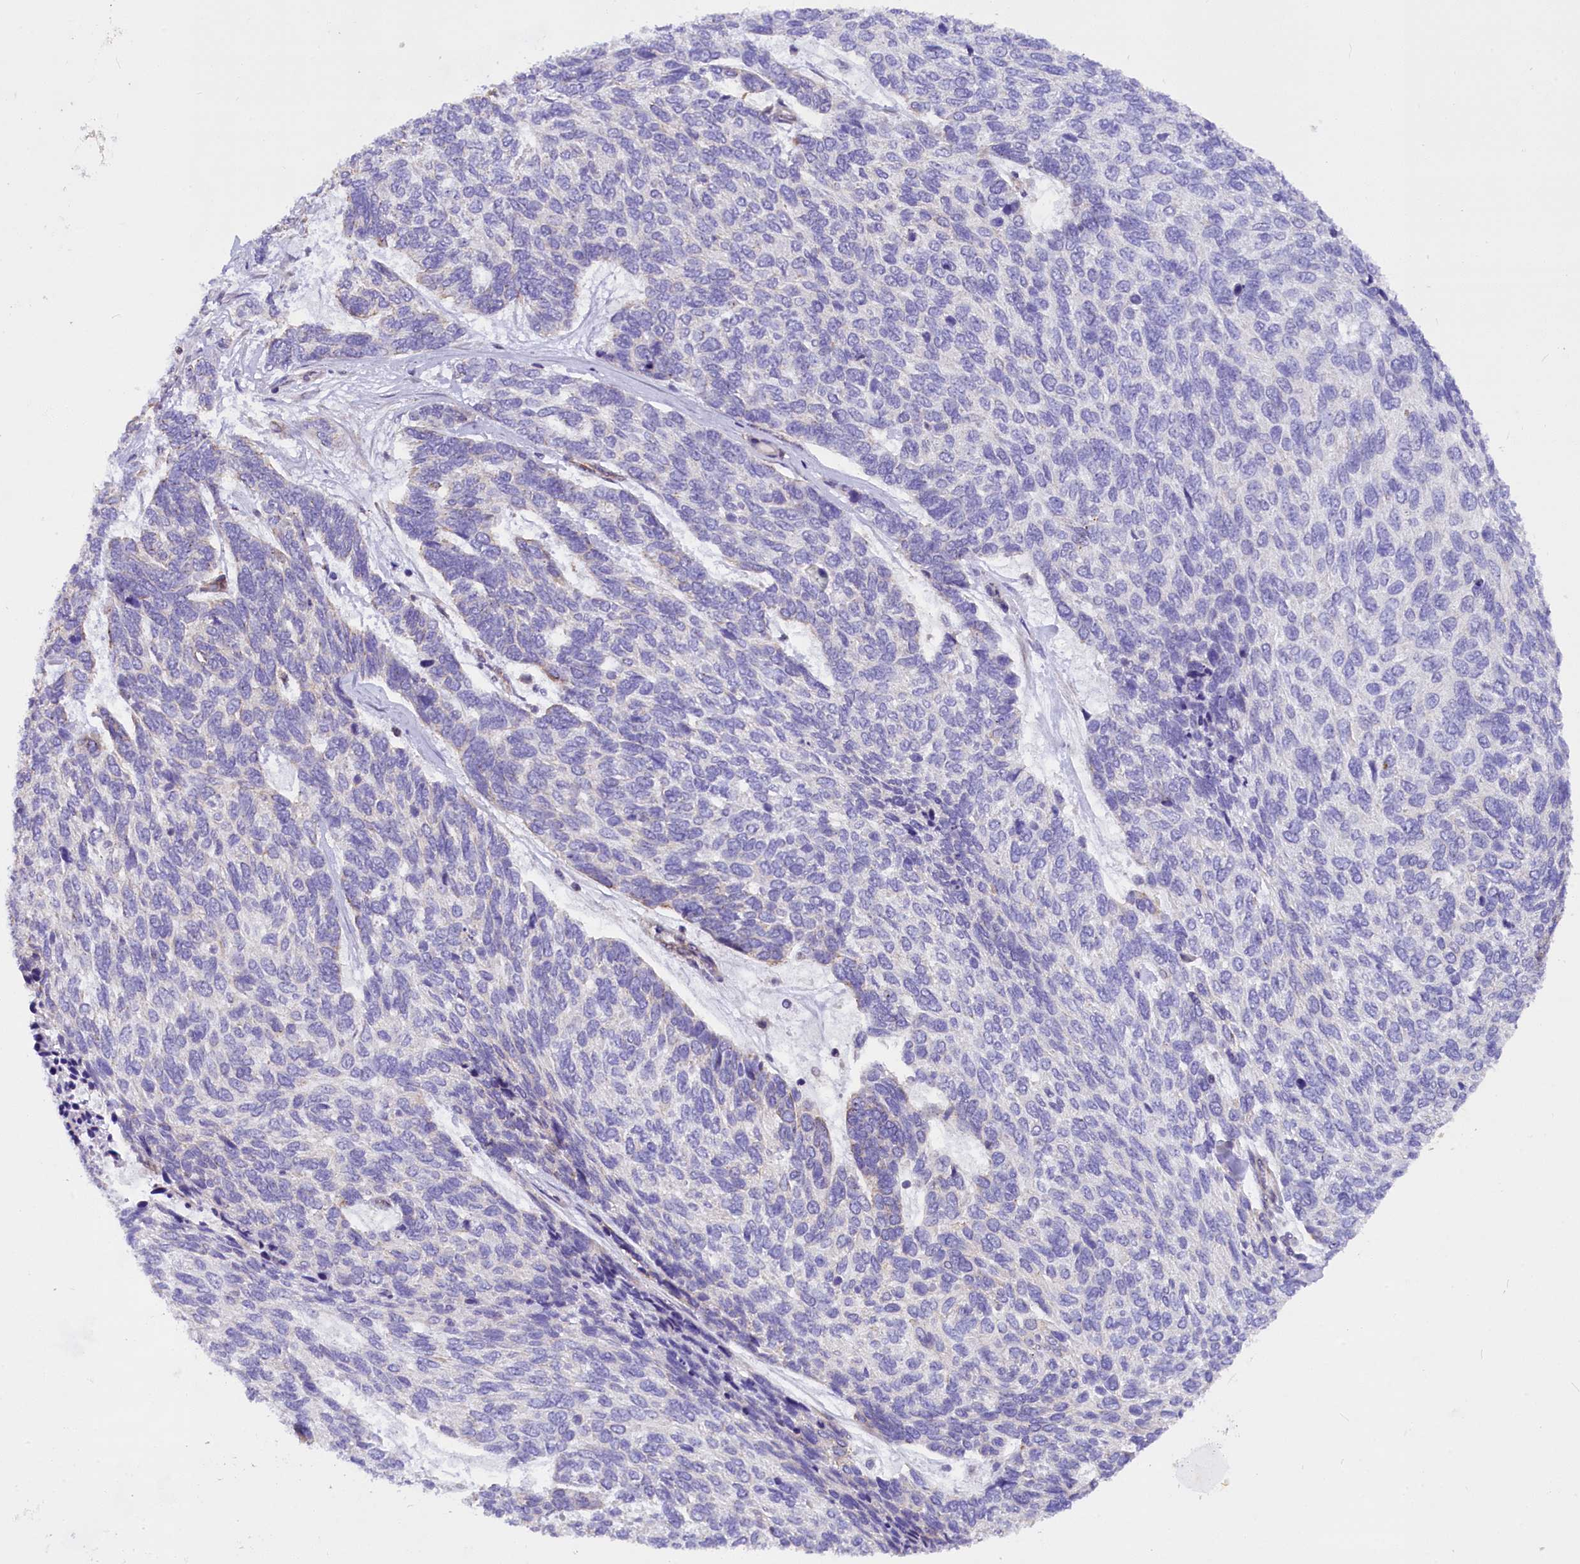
{"staining": {"intensity": "negative", "quantity": "none", "location": "none"}, "tissue": "skin cancer", "cell_type": "Tumor cells", "image_type": "cancer", "snomed": [{"axis": "morphology", "description": "Basal cell carcinoma"}, {"axis": "topography", "description": "Skin"}], "caption": "A photomicrograph of skin basal cell carcinoma stained for a protein reveals no brown staining in tumor cells.", "gene": "MED20", "patient": {"sex": "female", "age": 65}}